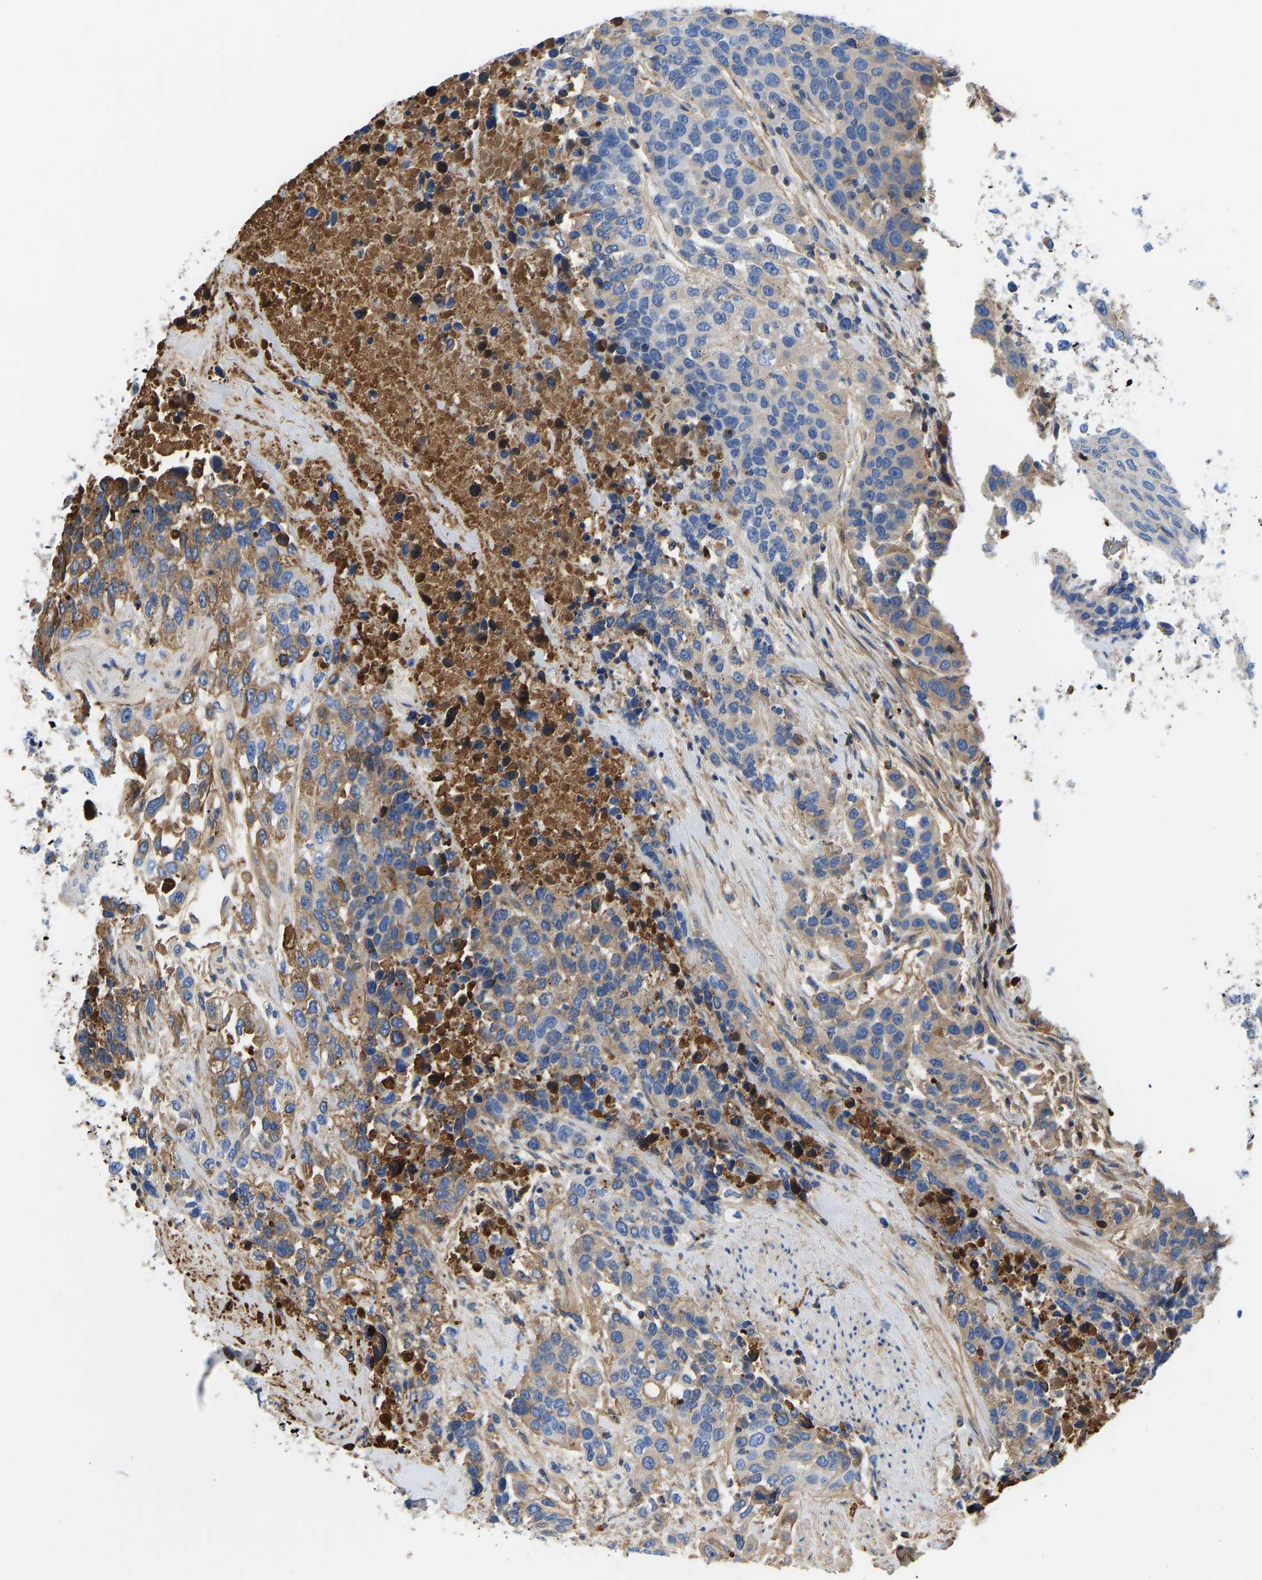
{"staining": {"intensity": "moderate", "quantity": "25%-75%", "location": "cytoplasmic/membranous"}, "tissue": "urothelial cancer", "cell_type": "Tumor cells", "image_type": "cancer", "snomed": [{"axis": "morphology", "description": "Urothelial carcinoma, High grade"}, {"axis": "topography", "description": "Urinary bladder"}], "caption": "About 25%-75% of tumor cells in human high-grade urothelial carcinoma reveal moderate cytoplasmic/membranous protein staining as visualized by brown immunohistochemical staining.", "gene": "HSPG2", "patient": {"sex": "female", "age": 80}}